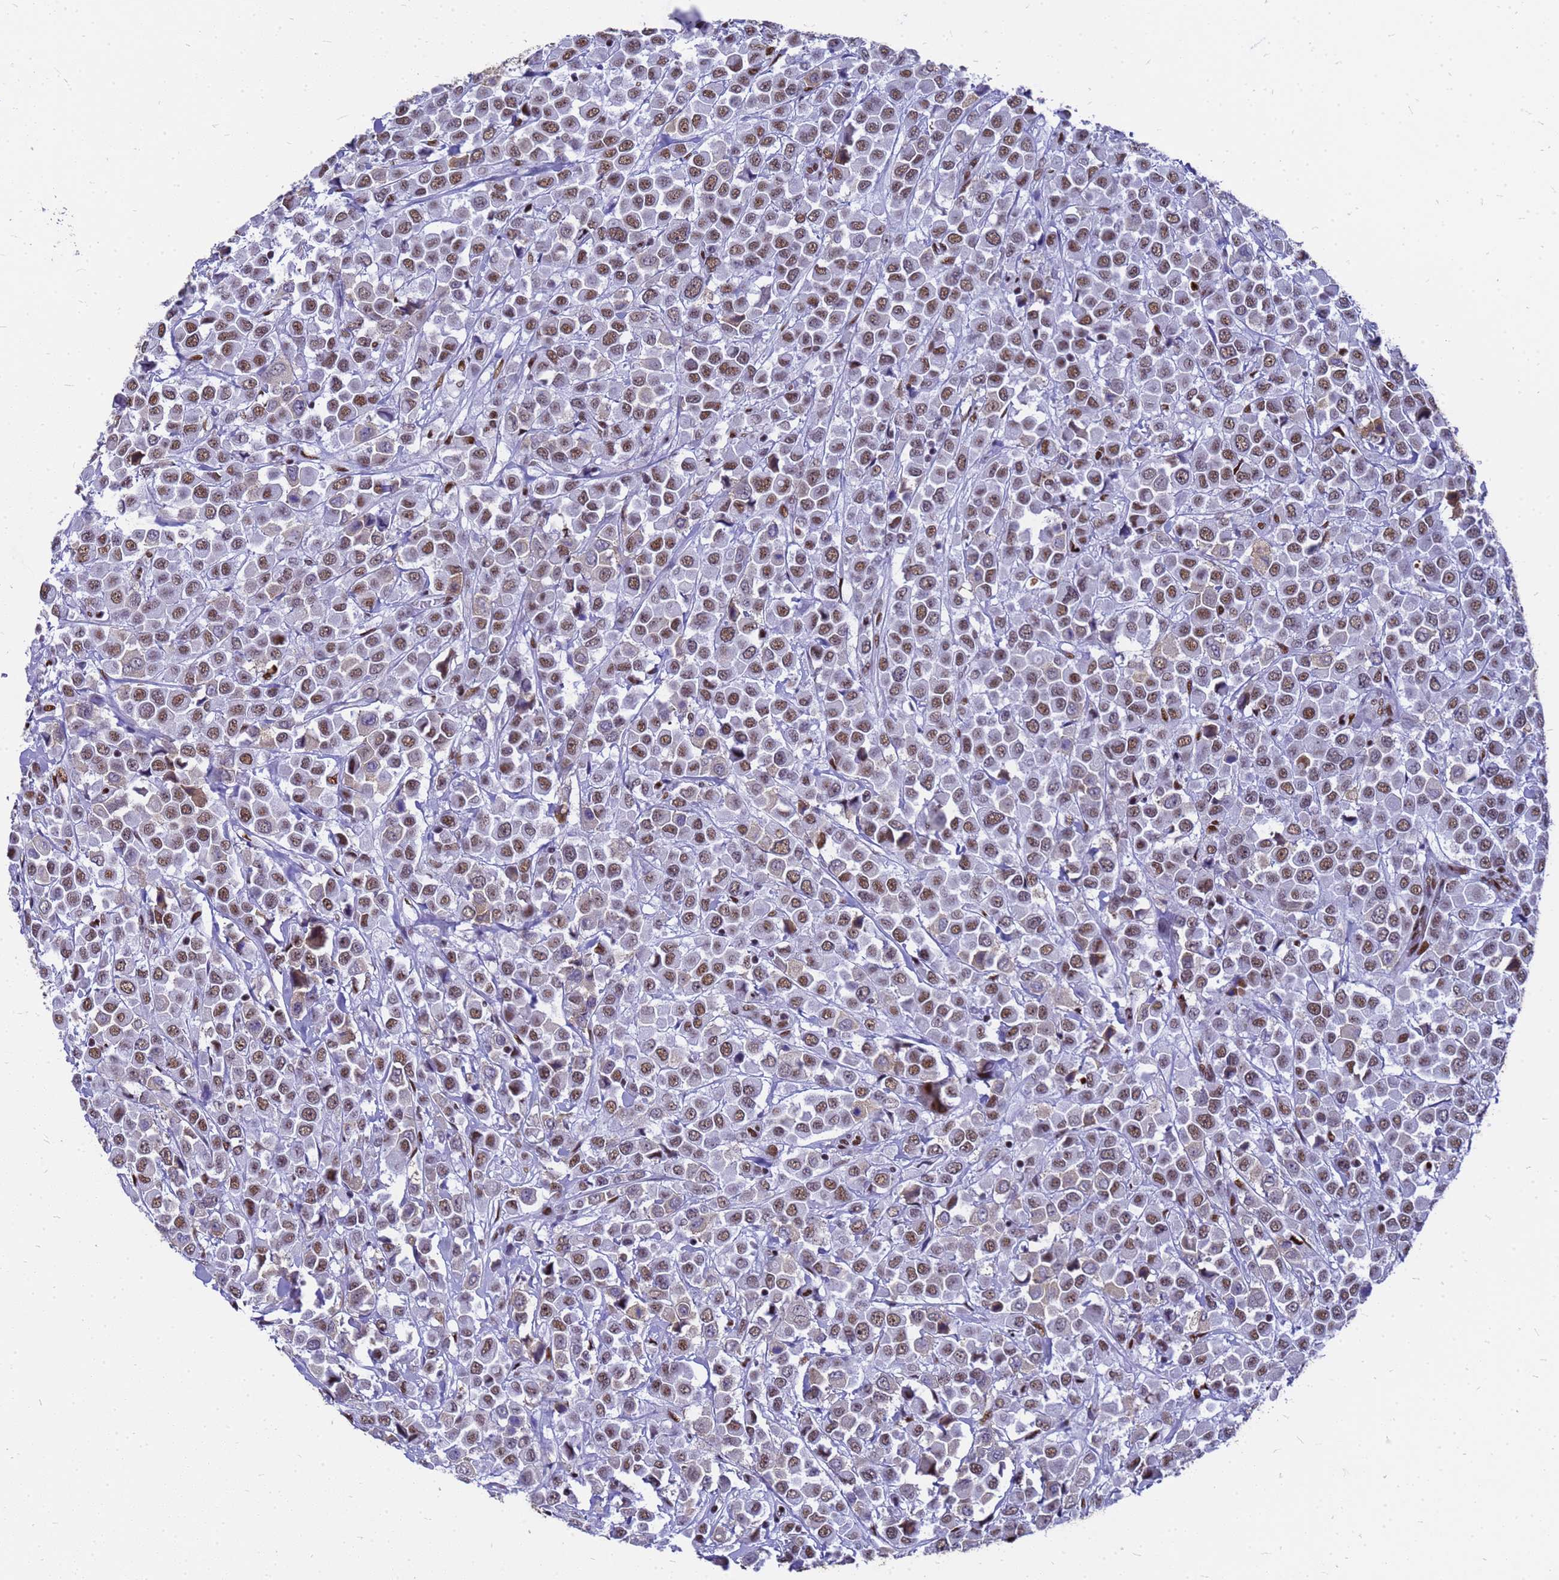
{"staining": {"intensity": "moderate", "quantity": ">75%", "location": "nuclear"}, "tissue": "breast cancer", "cell_type": "Tumor cells", "image_type": "cancer", "snomed": [{"axis": "morphology", "description": "Duct carcinoma"}, {"axis": "topography", "description": "Breast"}], "caption": "The histopathology image displays a brown stain indicating the presence of a protein in the nuclear of tumor cells in breast cancer. (Stains: DAB in brown, nuclei in blue, Microscopy: brightfield microscopy at high magnification).", "gene": "SART3", "patient": {"sex": "female", "age": 61}}